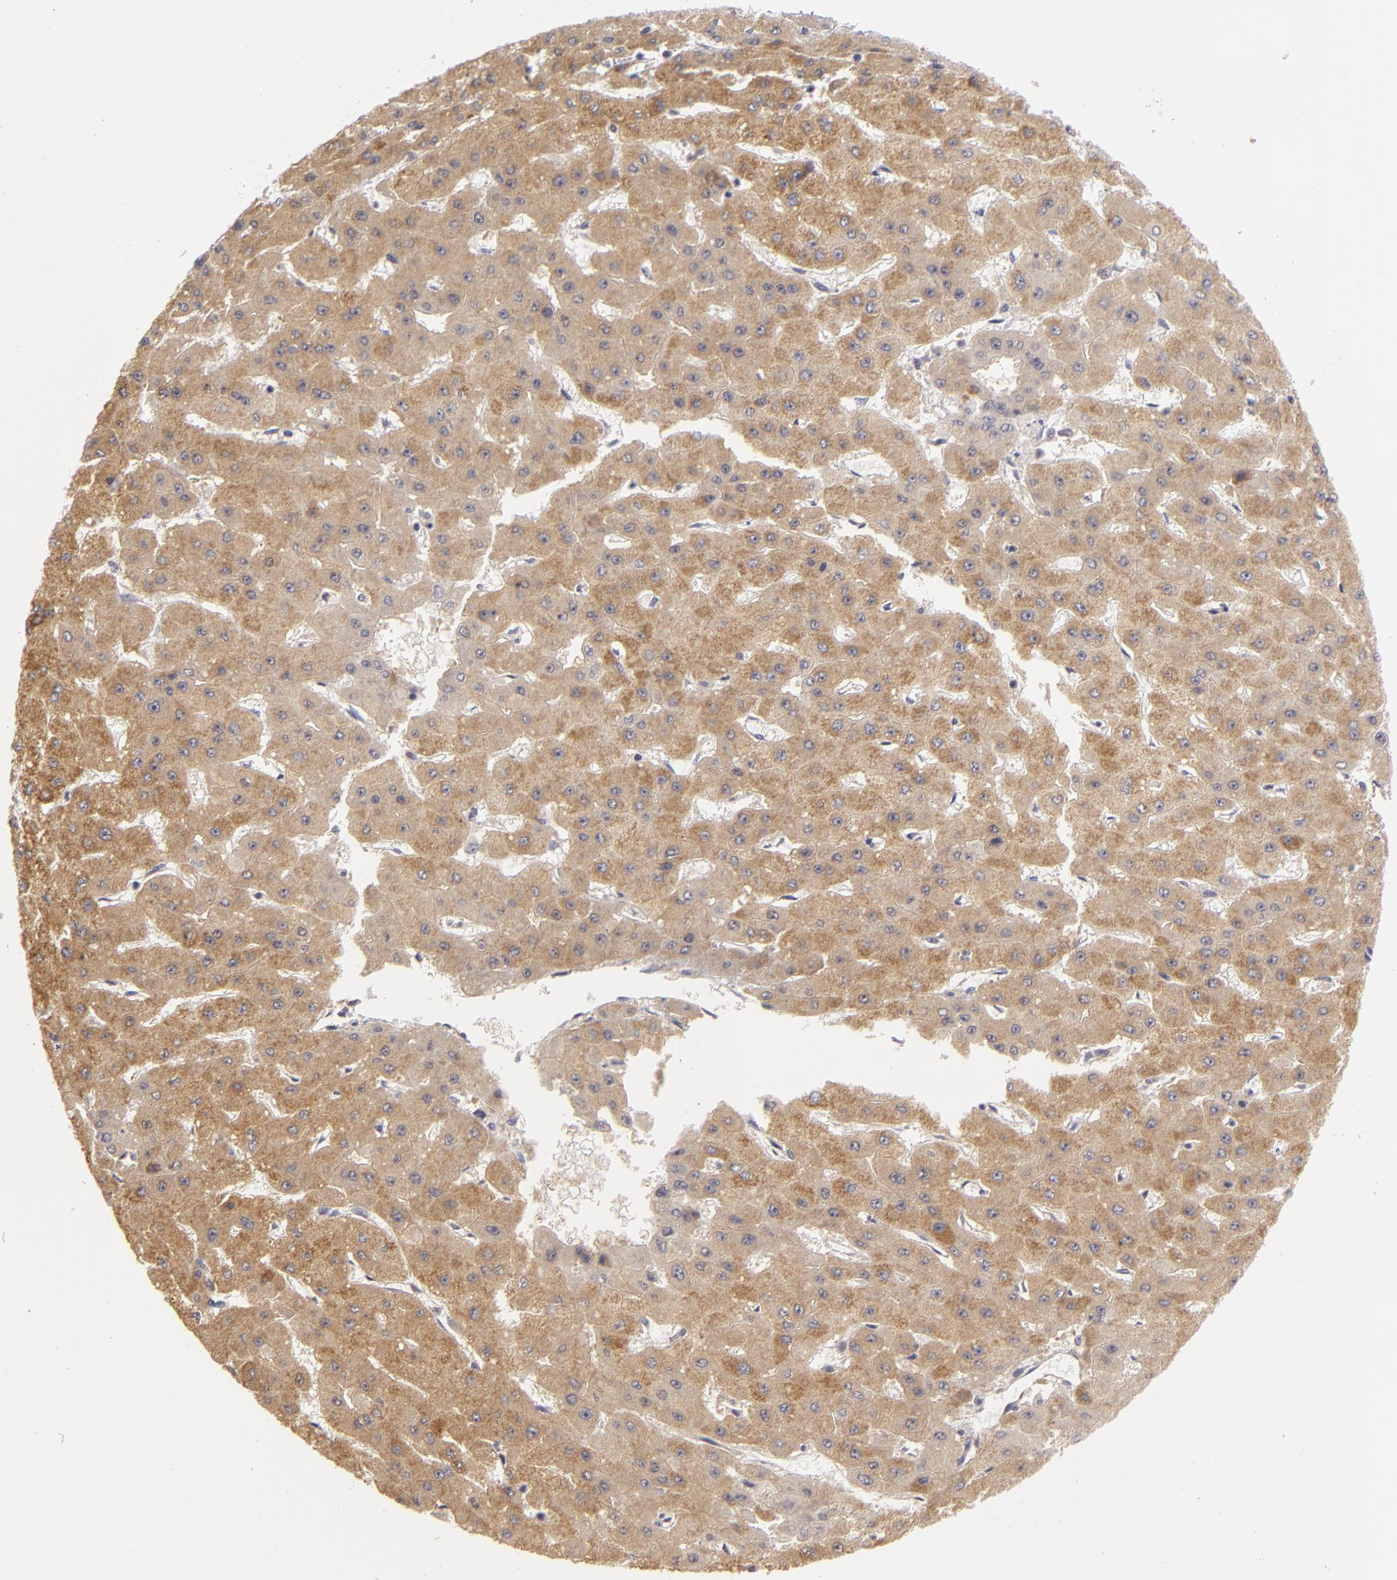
{"staining": {"intensity": "moderate", "quantity": ">75%", "location": "cytoplasmic/membranous"}, "tissue": "liver cancer", "cell_type": "Tumor cells", "image_type": "cancer", "snomed": [{"axis": "morphology", "description": "Carcinoma, Hepatocellular, NOS"}, {"axis": "topography", "description": "Liver"}], "caption": "This micrograph reveals immunohistochemistry (IHC) staining of human hepatocellular carcinoma (liver), with medium moderate cytoplasmic/membranous positivity in about >75% of tumor cells.", "gene": "ATP2B3", "patient": {"sex": "female", "age": 52}}